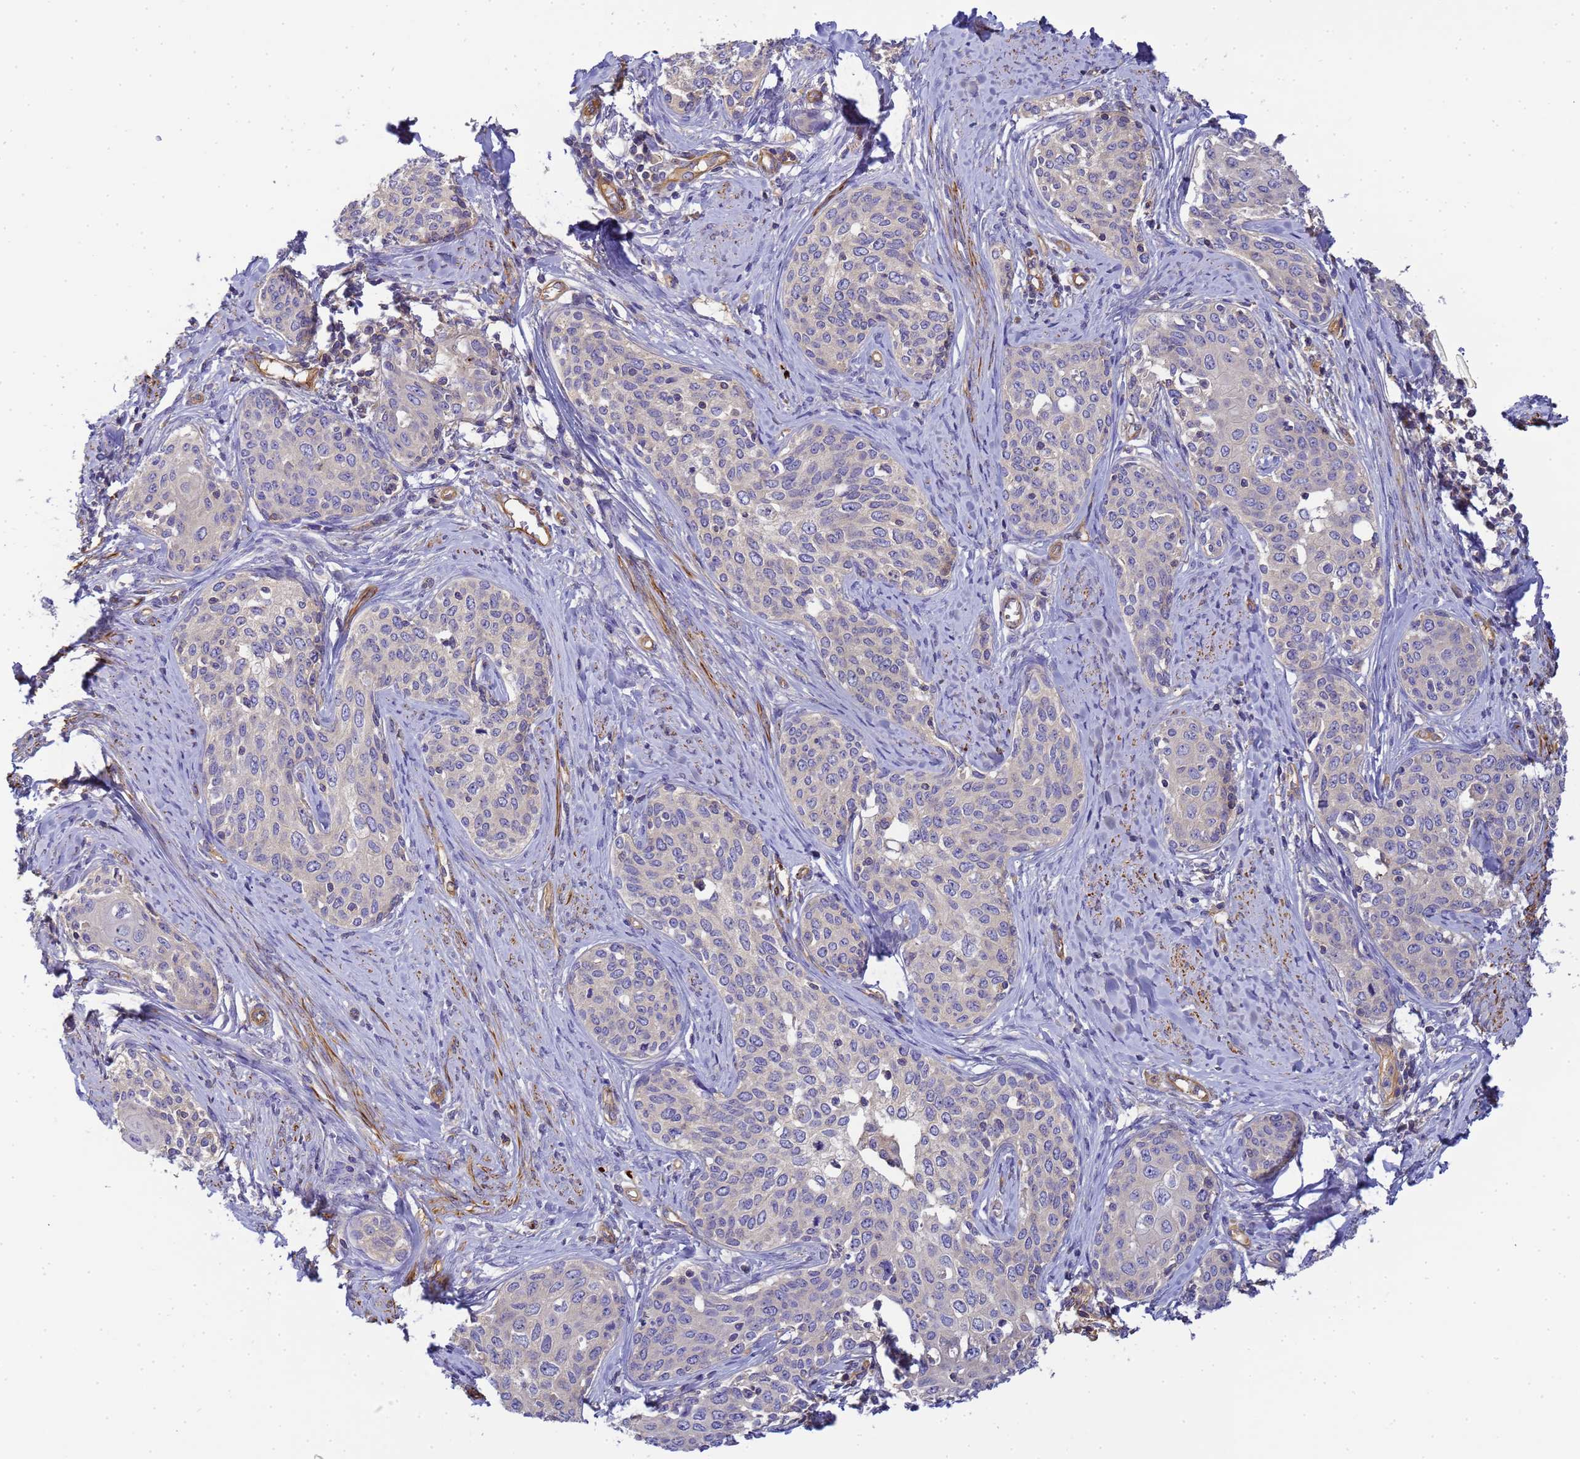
{"staining": {"intensity": "negative", "quantity": "none", "location": "none"}, "tissue": "cervical cancer", "cell_type": "Tumor cells", "image_type": "cancer", "snomed": [{"axis": "morphology", "description": "Squamous cell carcinoma, NOS"}, {"axis": "morphology", "description": "Adenocarcinoma, NOS"}, {"axis": "topography", "description": "Cervix"}], "caption": "This is an immunohistochemistry (IHC) histopathology image of human squamous cell carcinoma (cervical). There is no expression in tumor cells.", "gene": "MYL12A", "patient": {"sex": "female", "age": 52}}